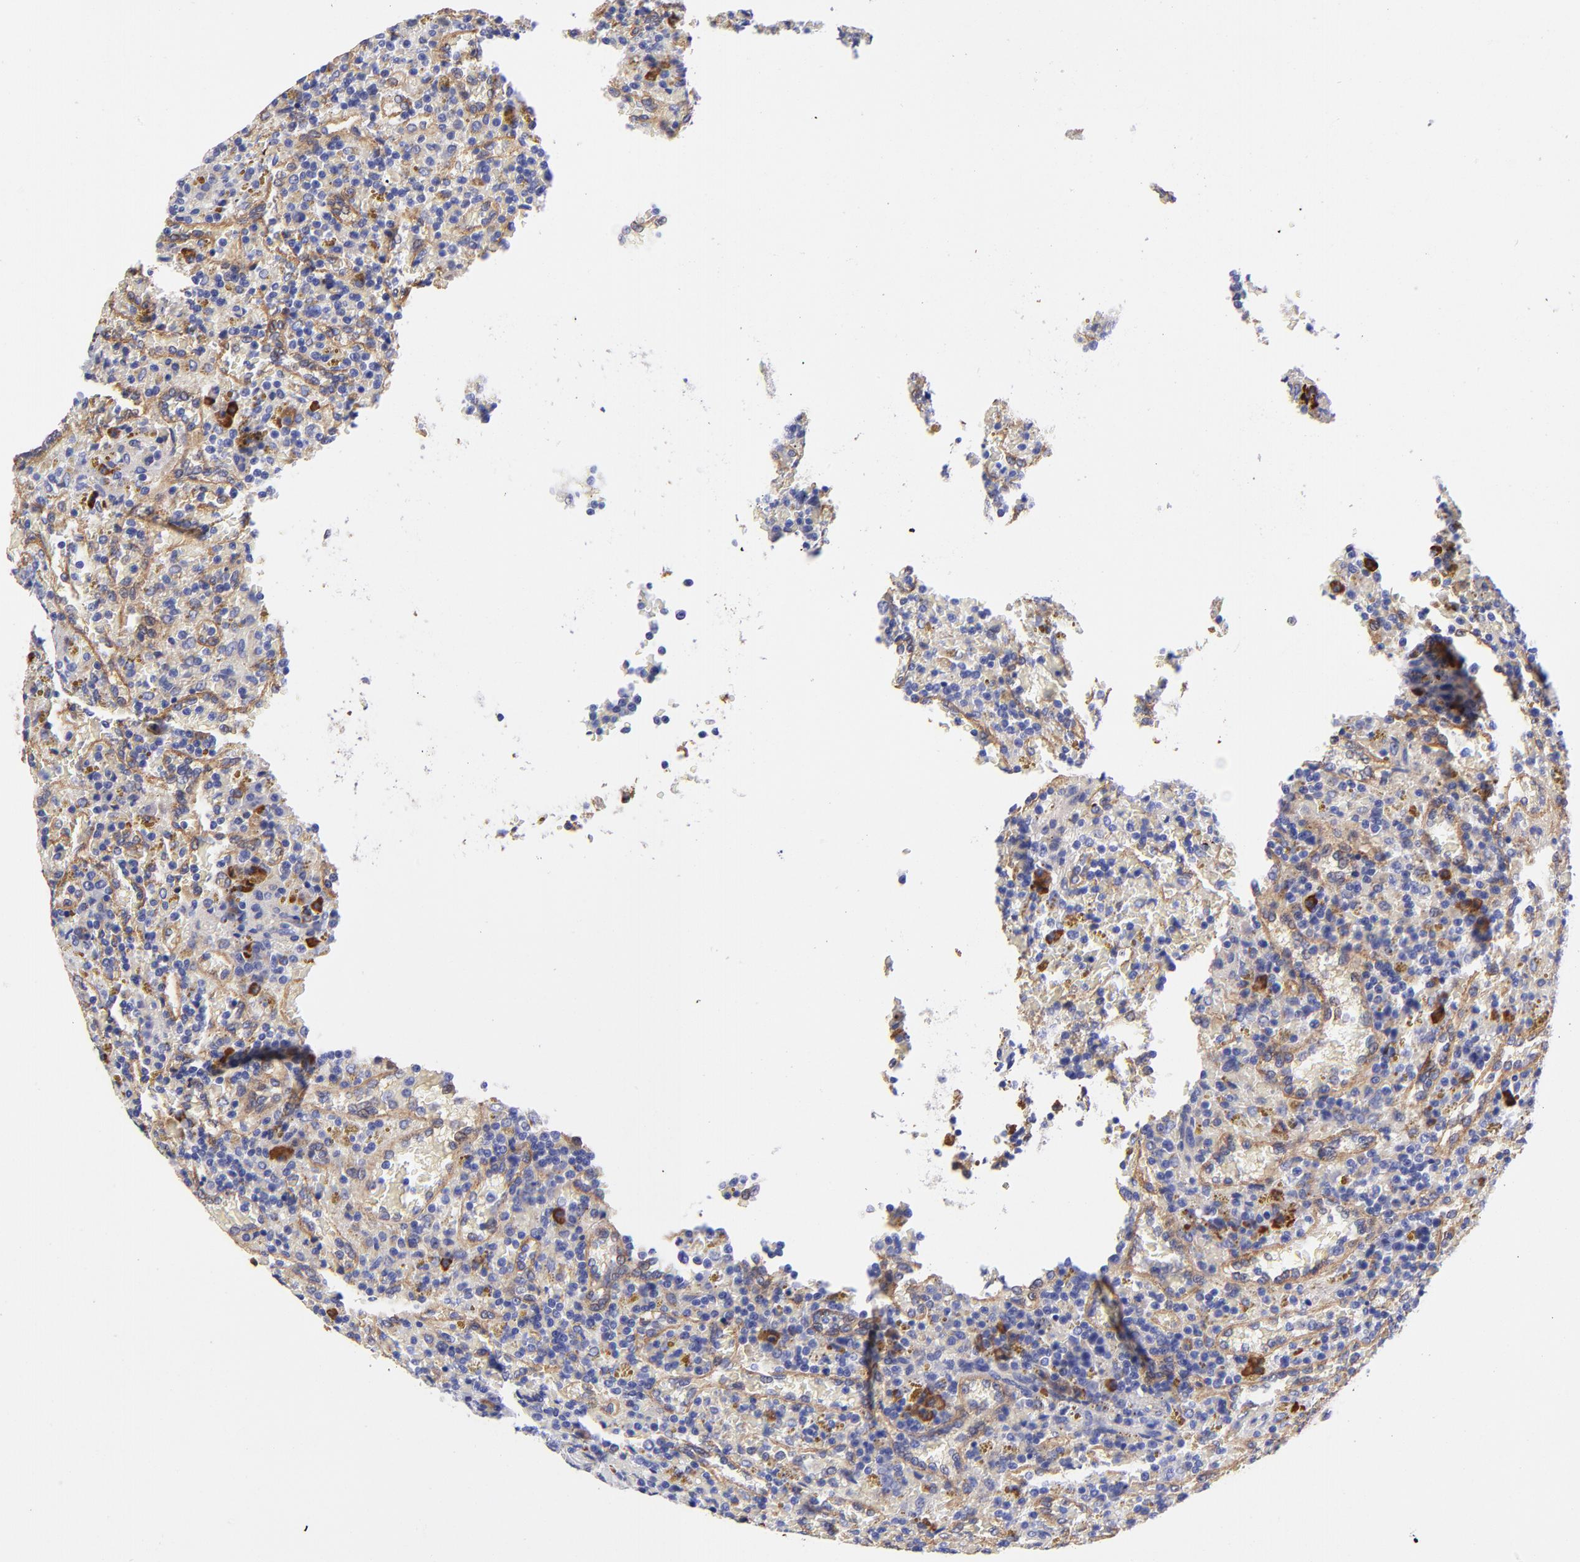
{"staining": {"intensity": "negative", "quantity": "none", "location": "none"}, "tissue": "lymphoma", "cell_type": "Tumor cells", "image_type": "cancer", "snomed": [{"axis": "morphology", "description": "Malignant lymphoma, non-Hodgkin's type, Low grade"}, {"axis": "topography", "description": "Spleen"}], "caption": "The photomicrograph exhibits no significant staining in tumor cells of malignant lymphoma, non-Hodgkin's type (low-grade). (DAB immunohistochemistry (IHC), high magnification).", "gene": "PPFIBP1", "patient": {"sex": "female", "age": 65}}